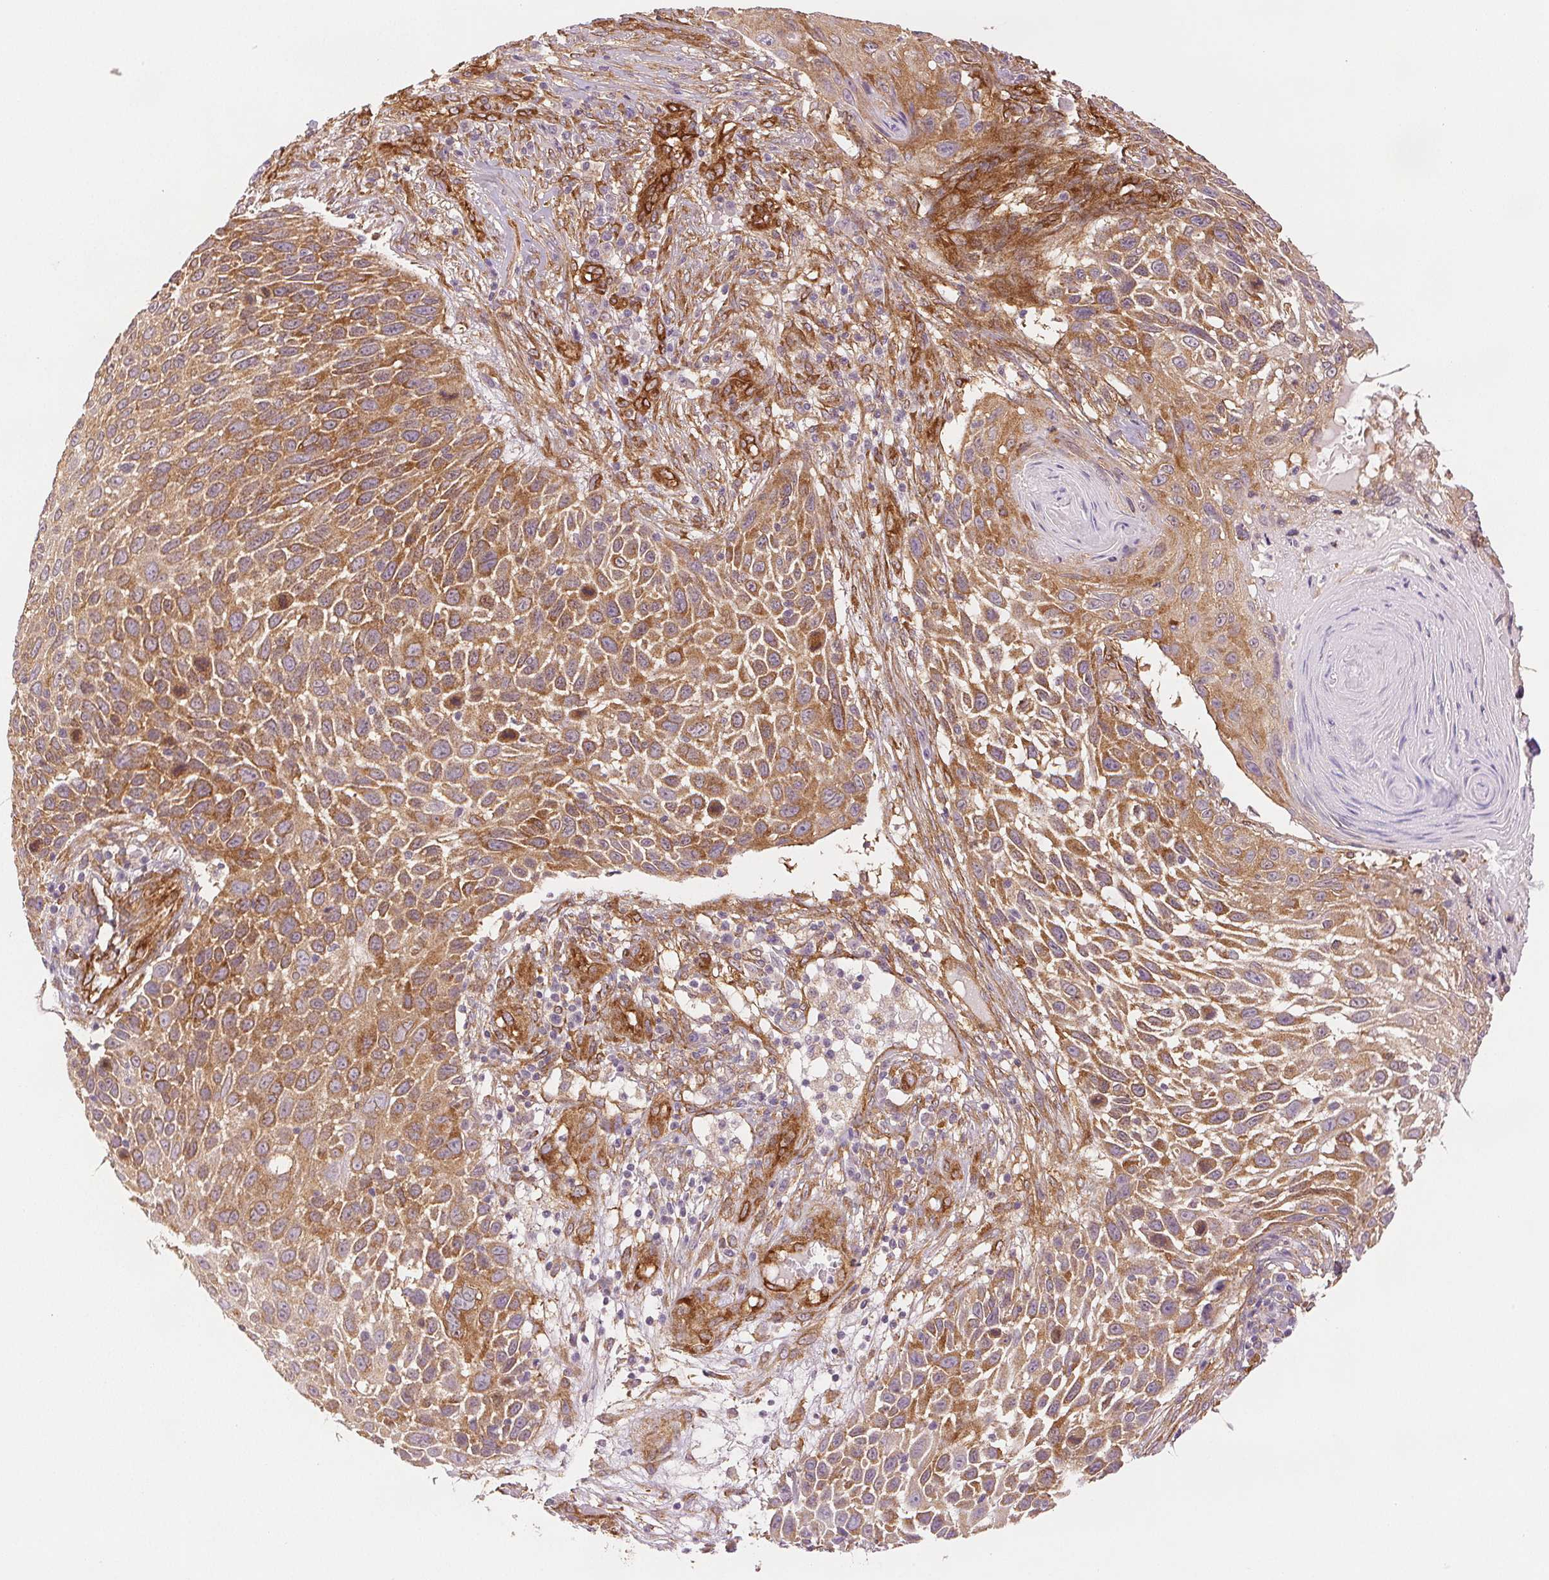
{"staining": {"intensity": "moderate", "quantity": ">75%", "location": "cytoplasmic/membranous"}, "tissue": "skin cancer", "cell_type": "Tumor cells", "image_type": "cancer", "snomed": [{"axis": "morphology", "description": "Squamous cell carcinoma, NOS"}, {"axis": "topography", "description": "Skin"}], "caption": "The immunohistochemical stain highlights moderate cytoplasmic/membranous positivity in tumor cells of skin cancer (squamous cell carcinoma) tissue. Nuclei are stained in blue.", "gene": "DIAPH2", "patient": {"sex": "male", "age": 92}}